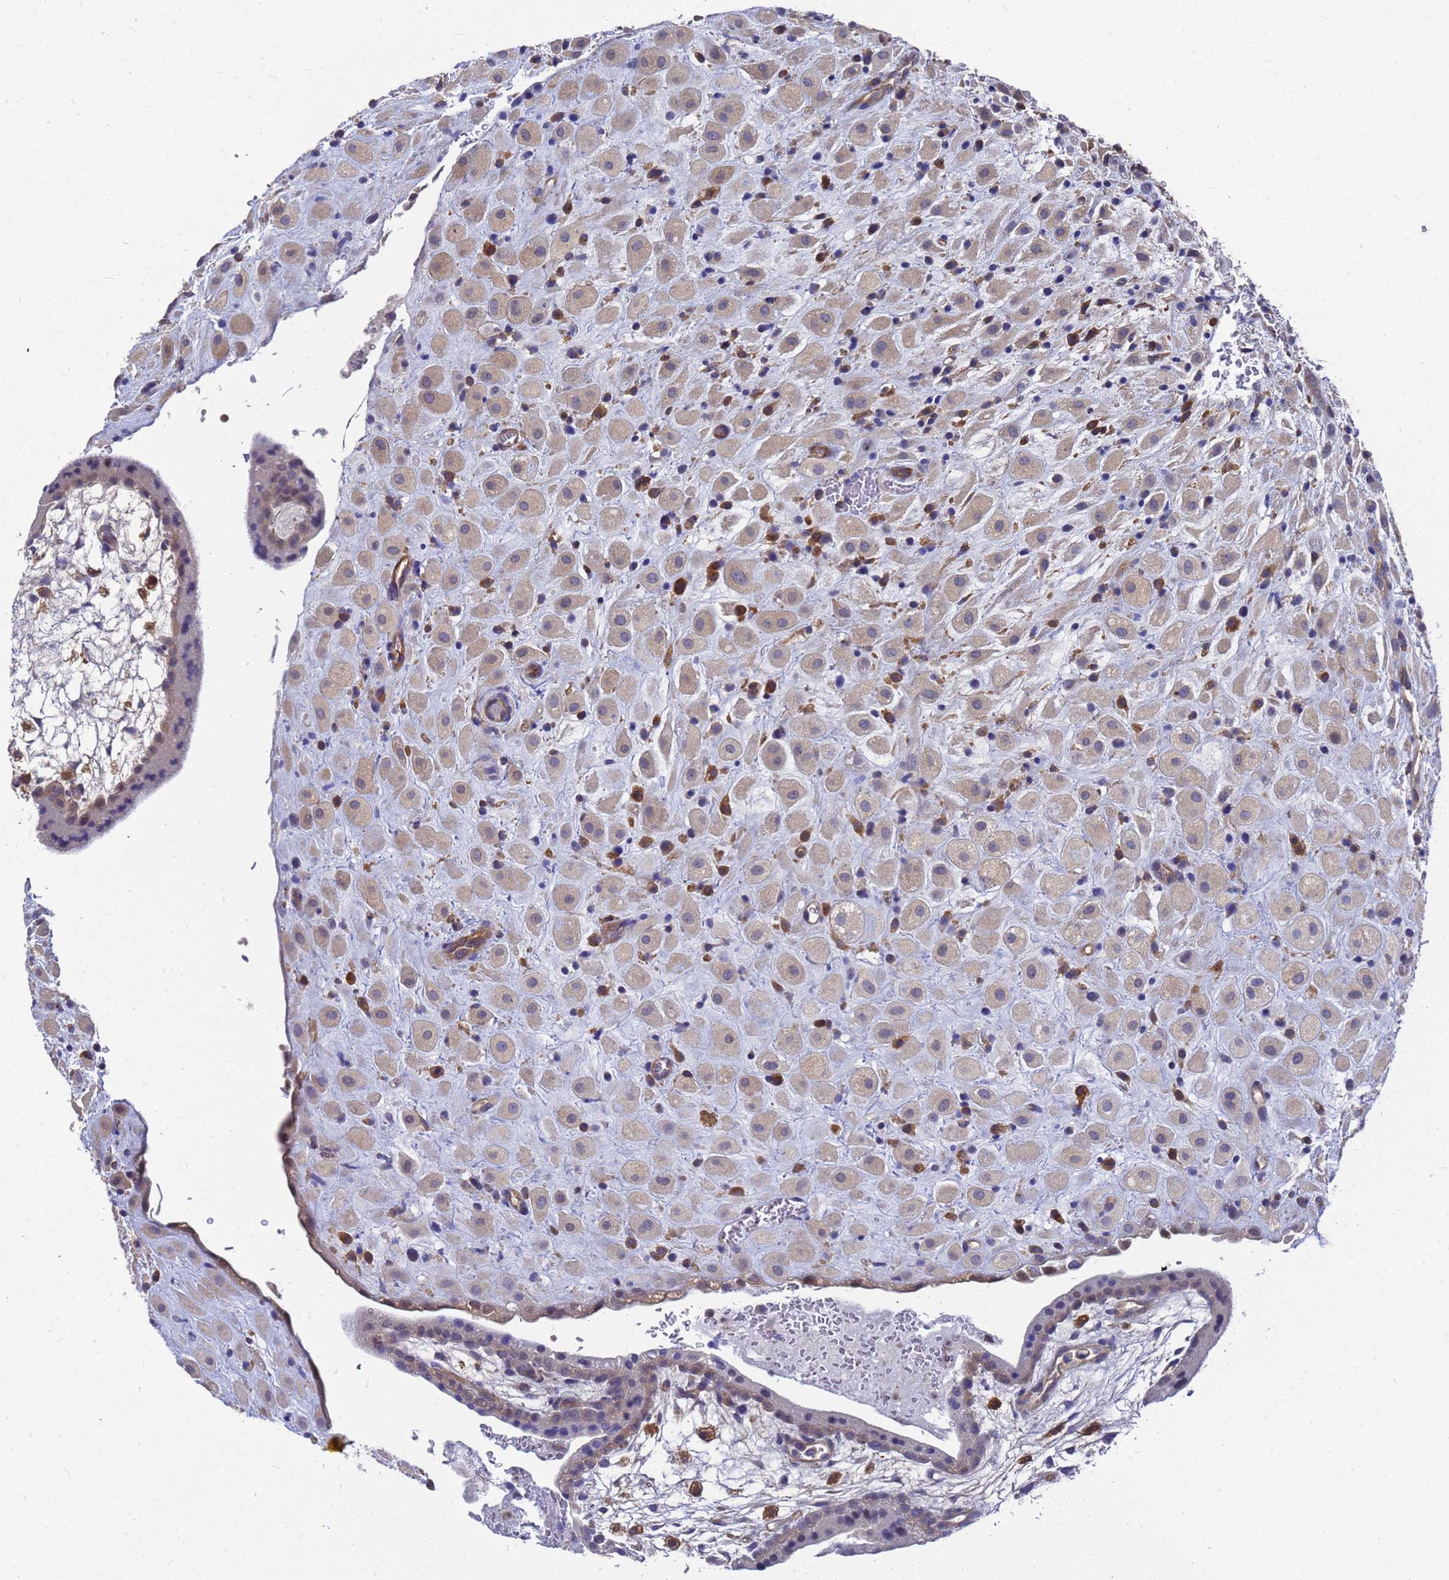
{"staining": {"intensity": "negative", "quantity": "none", "location": "none"}, "tissue": "placenta", "cell_type": "Decidual cells", "image_type": "normal", "snomed": [{"axis": "morphology", "description": "Normal tissue, NOS"}, {"axis": "topography", "description": "Placenta"}], "caption": "Decidual cells are negative for protein expression in benign human placenta. (DAB (3,3'-diaminobenzidine) immunohistochemistry (IHC) with hematoxylin counter stain).", "gene": "SLC35E2B", "patient": {"sex": "female", "age": 35}}